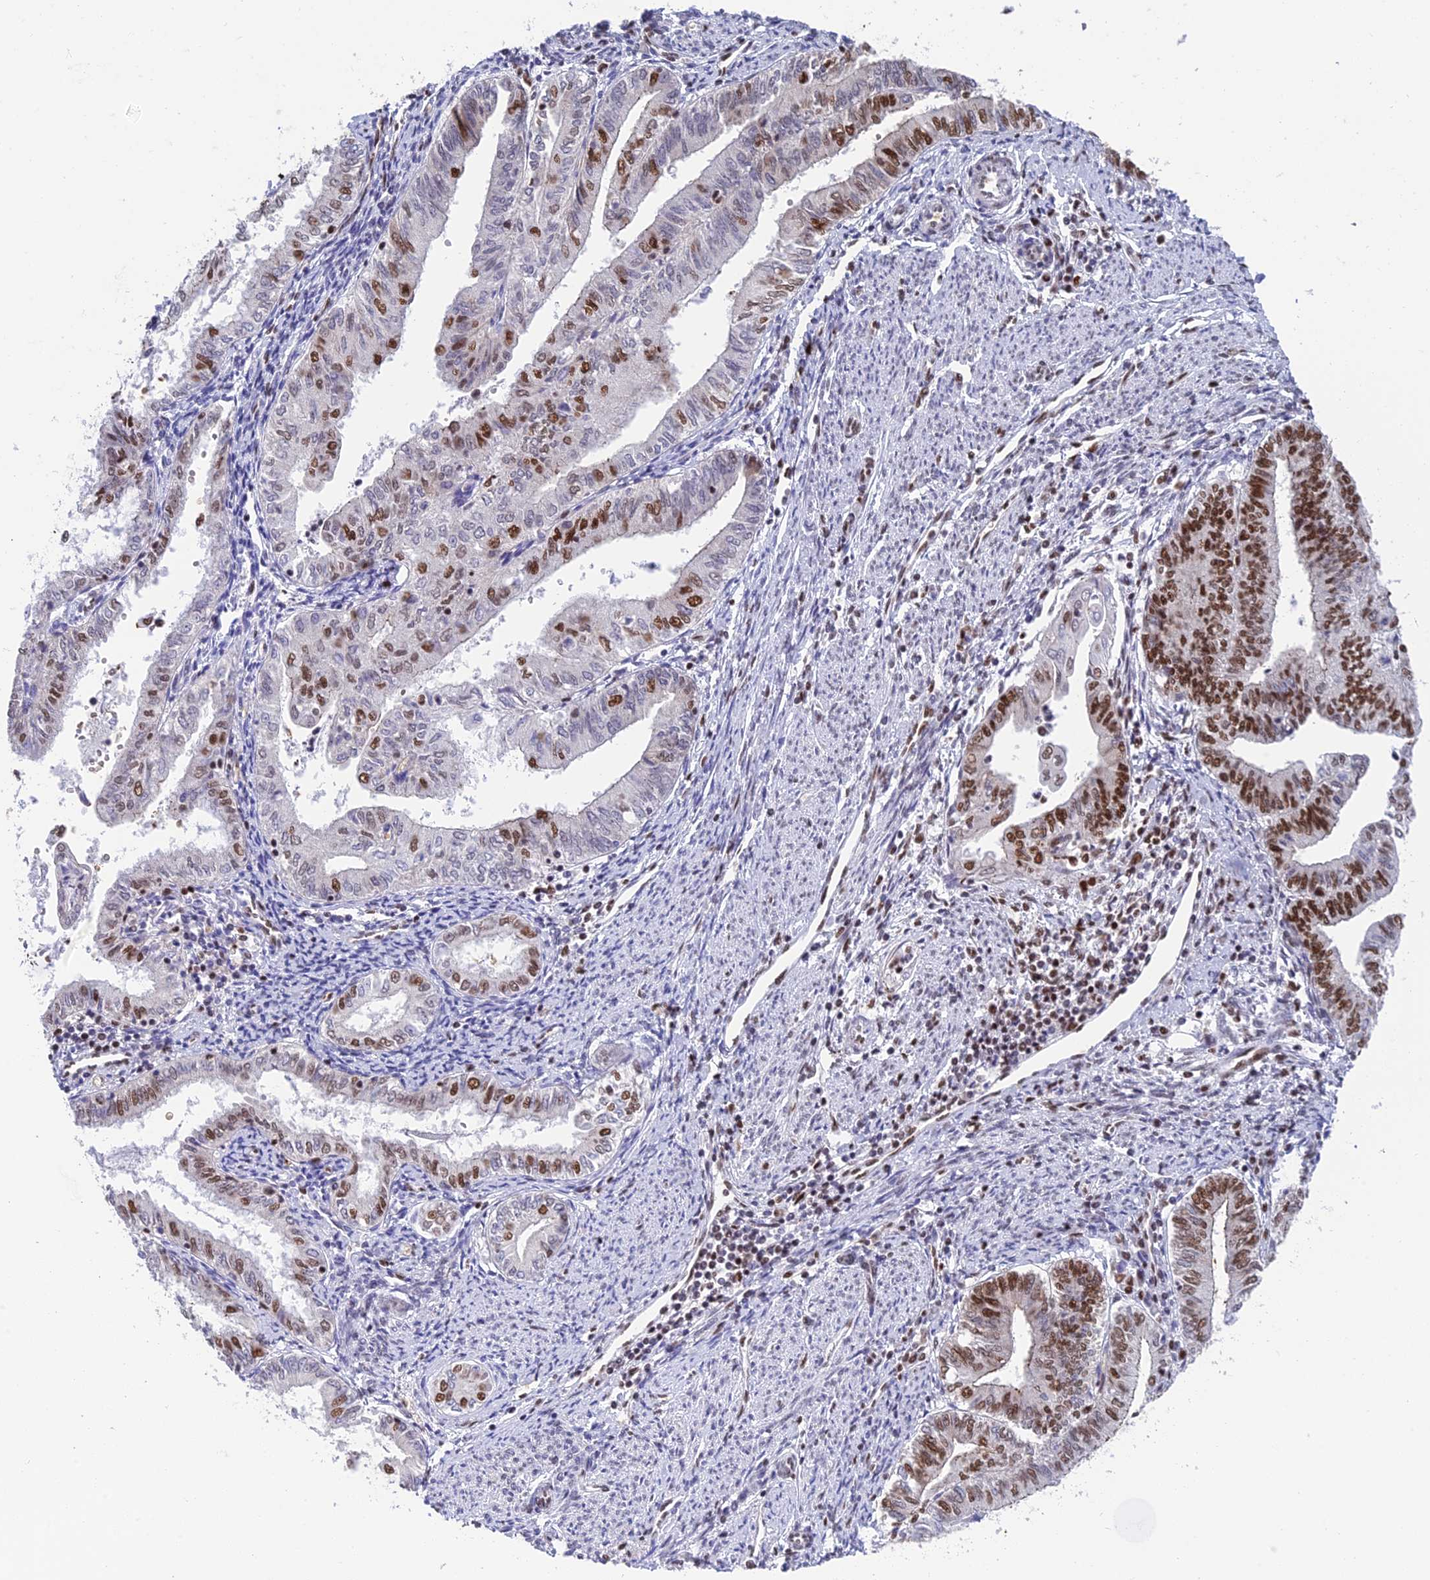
{"staining": {"intensity": "strong", "quantity": "25%-75%", "location": "nuclear"}, "tissue": "endometrial cancer", "cell_type": "Tumor cells", "image_type": "cancer", "snomed": [{"axis": "morphology", "description": "Adenocarcinoma, NOS"}, {"axis": "topography", "description": "Endometrium"}], "caption": "This micrograph reveals immunohistochemistry staining of adenocarcinoma (endometrial), with high strong nuclear expression in about 25%-75% of tumor cells.", "gene": "EEF1AKMT3", "patient": {"sex": "female", "age": 66}}